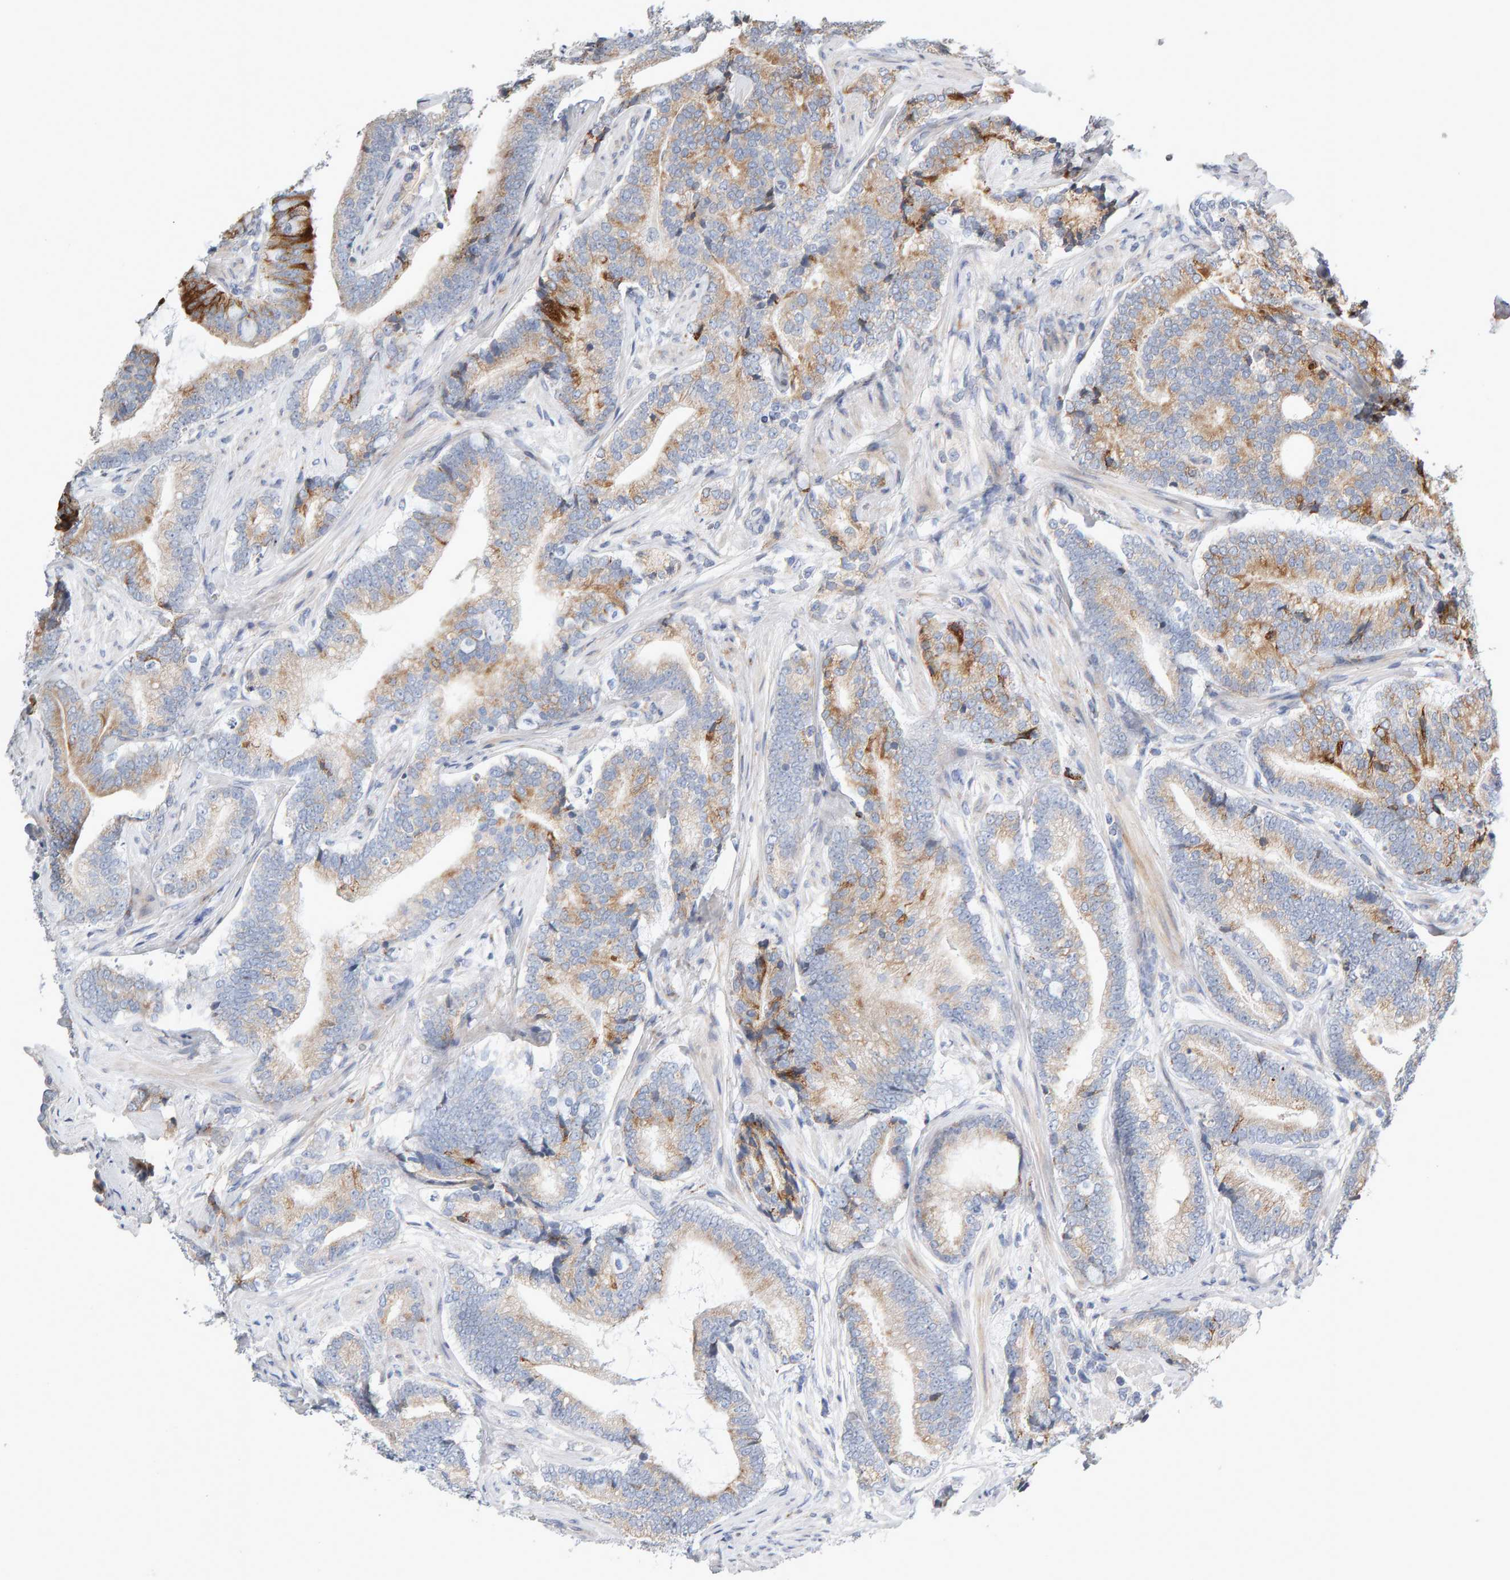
{"staining": {"intensity": "weak", "quantity": "25%-75%", "location": "cytoplasmic/membranous"}, "tissue": "prostate cancer", "cell_type": "Tumor cells", "image_type": "cancer", "snomed": [{"axis": "morphology", "description": "Adenocarcinoma, High grade"}, {"axis": "topography", "description": "Prostate"}], "caption": "Immunohistochemistry of high-grade adenocarcinoma (prostate) shows low levels of weak cytoplasmic/membranous staining in about 25%-75% of tumor cells.", "gene": "ENGASE", "patient": {"sex": "male", "age": 55}}